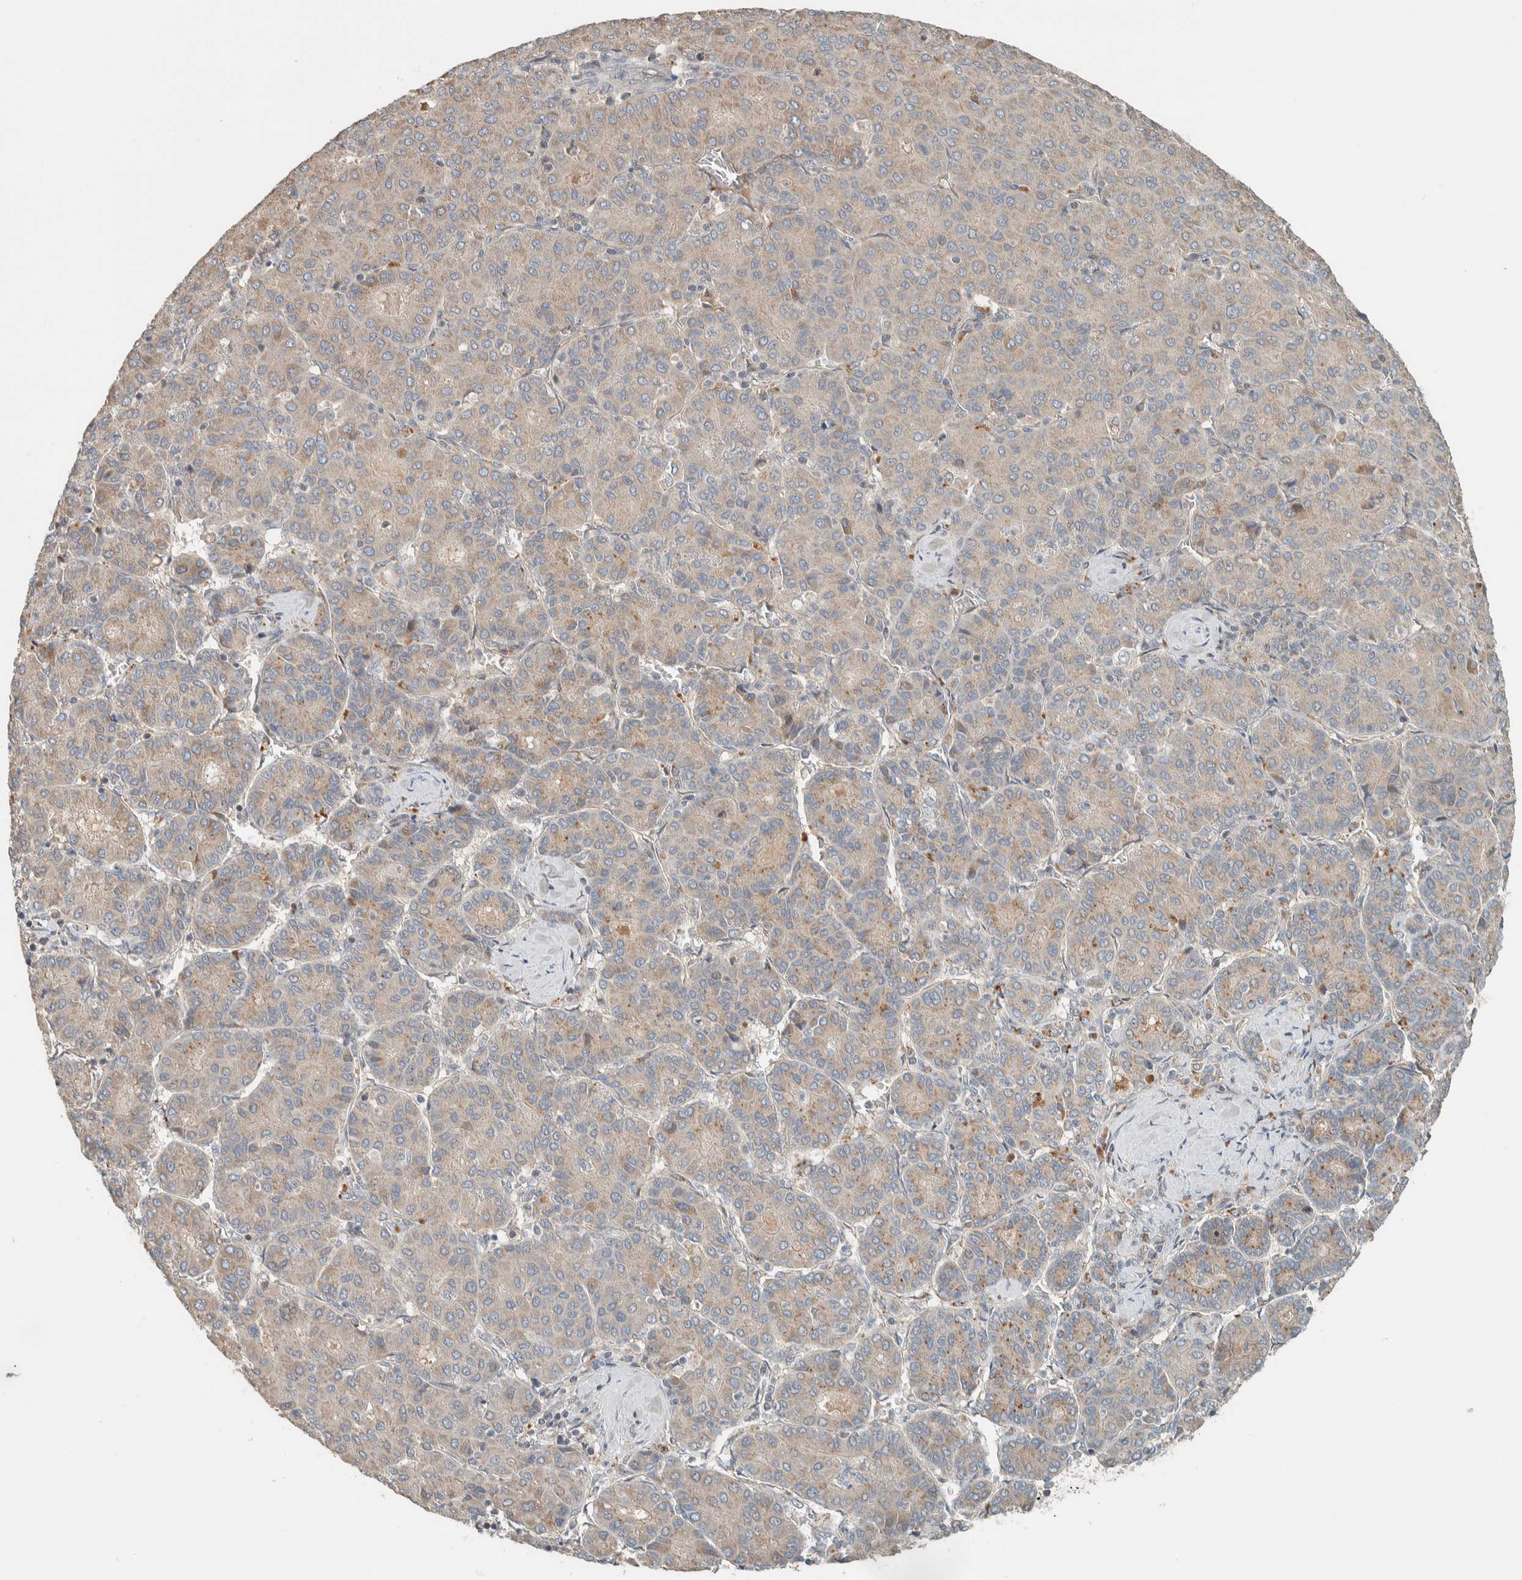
{"staining": {"intensity": "weak", "quantity": ">75%", "location": "cytoplasmic/membranous"}, "tissue": "liver cancer", "cell_type": "Tumor cells", "image_type": "cancer", "snomed": [{"axis": "morphology", "description": "Carcinoma, Hepatocellular, NOS"}, {"axis": "topography", "description": "Liver"}], "caption": "Protein staining of hepatocellular carcinoma (liver) tissue exhibits weak cytoplasmic/membranous staining in approximately >75% of tumor cells.", "gene": "NBR1", "patient": {"sex": "male", "age": 65}}